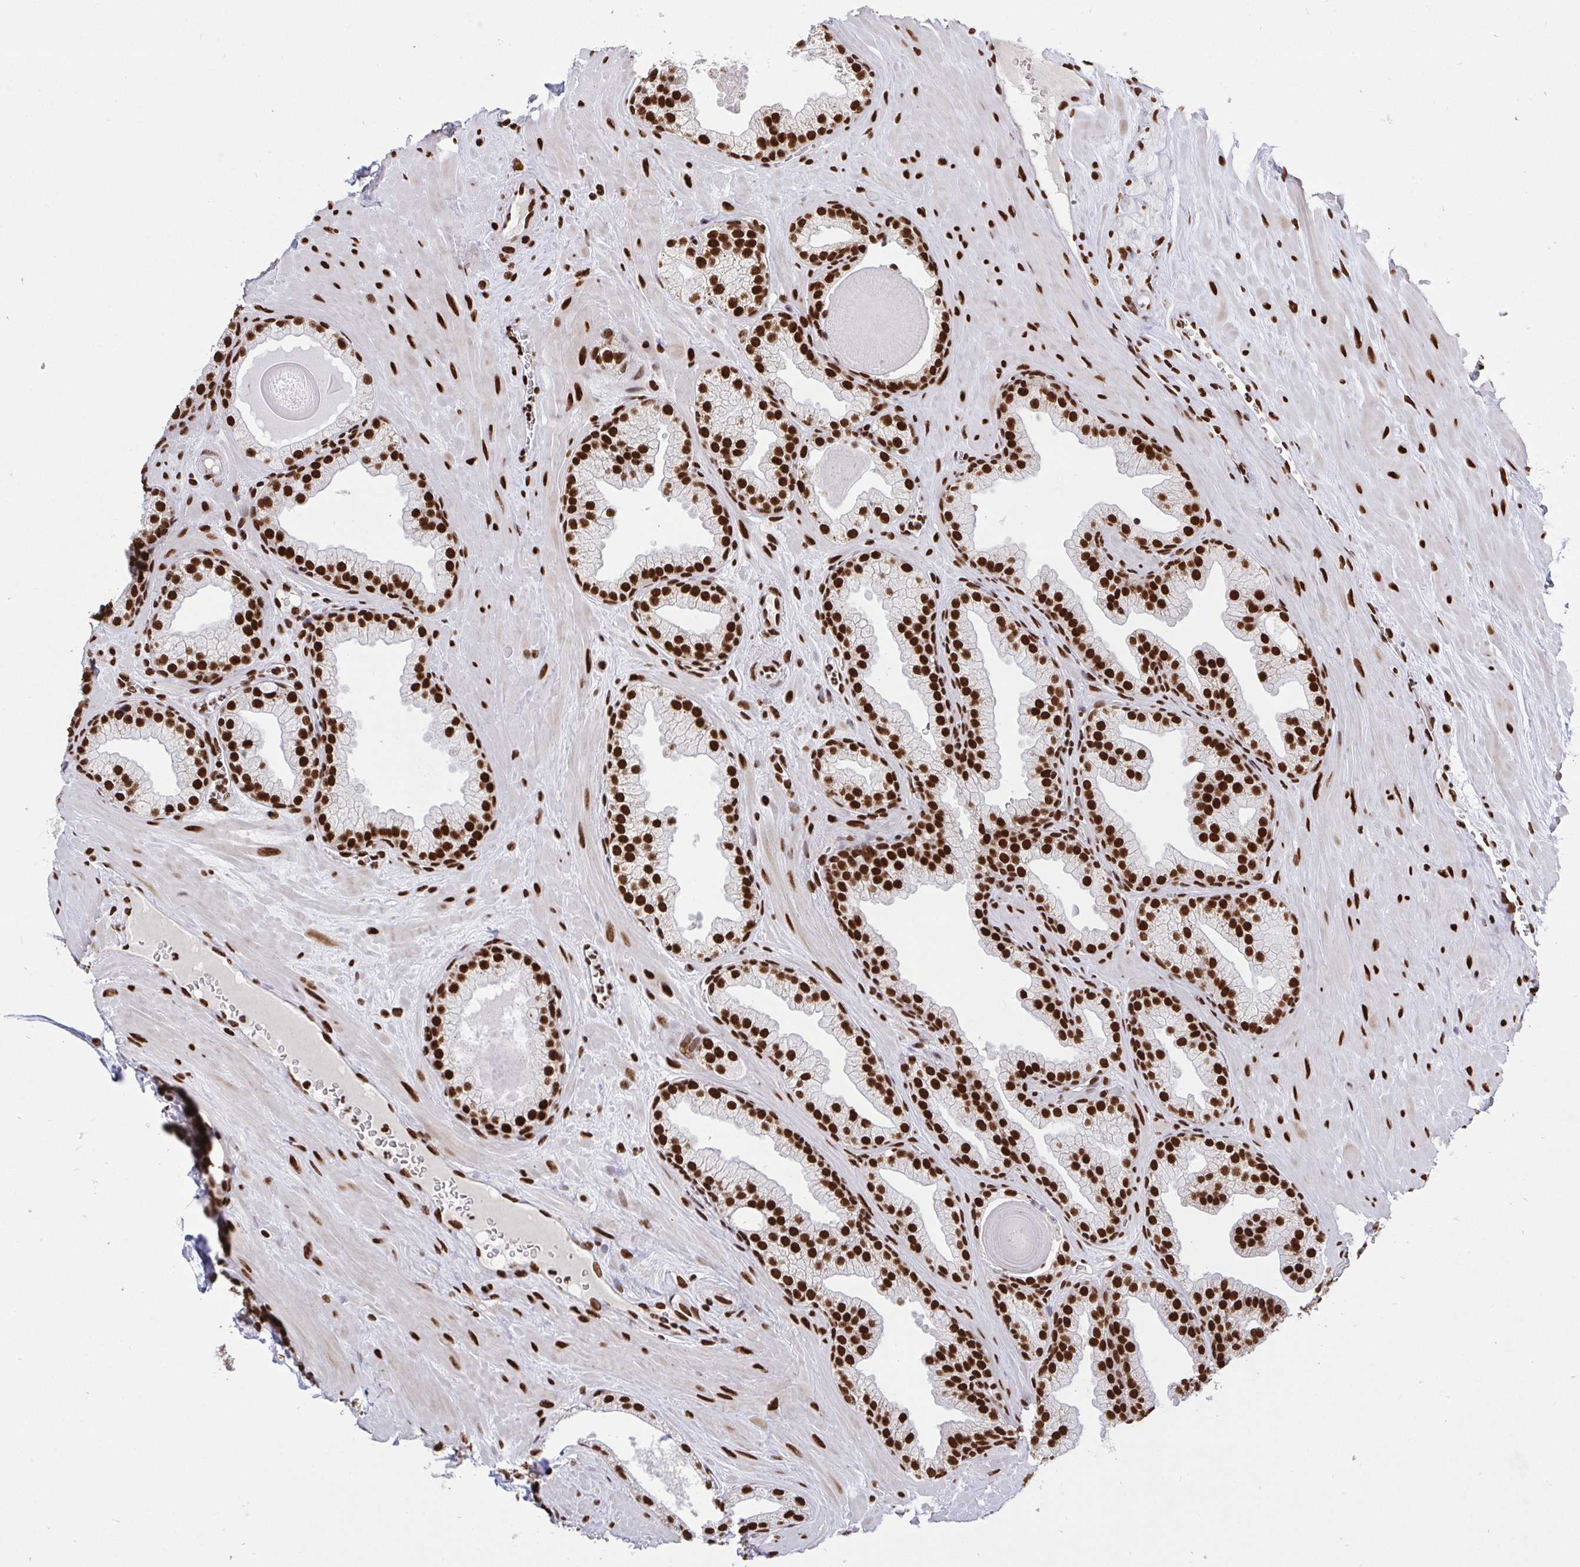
{"staining": {"intensity": "strong", "quantity": ">75%", "location": "nuclear"}, "tissue": "prostate", "cell_type": "Glandular cells", "image_type": "normal", "snomed": [{"axis": "morphology", "description": "Normal tissue, NOS"}, {"axis": "topography", "description": "Prostate"}, {"axis": "topography", "description": "Peripheral nerve tissue"}], "caption": "Immunohistochemical staining of normal human prostate exhibits high levels of strong nuclear positivity in approximately >75% of glandular cells.", "gene": "ENSG00000268083", "patient": {"sex": "male", "age": 61}}